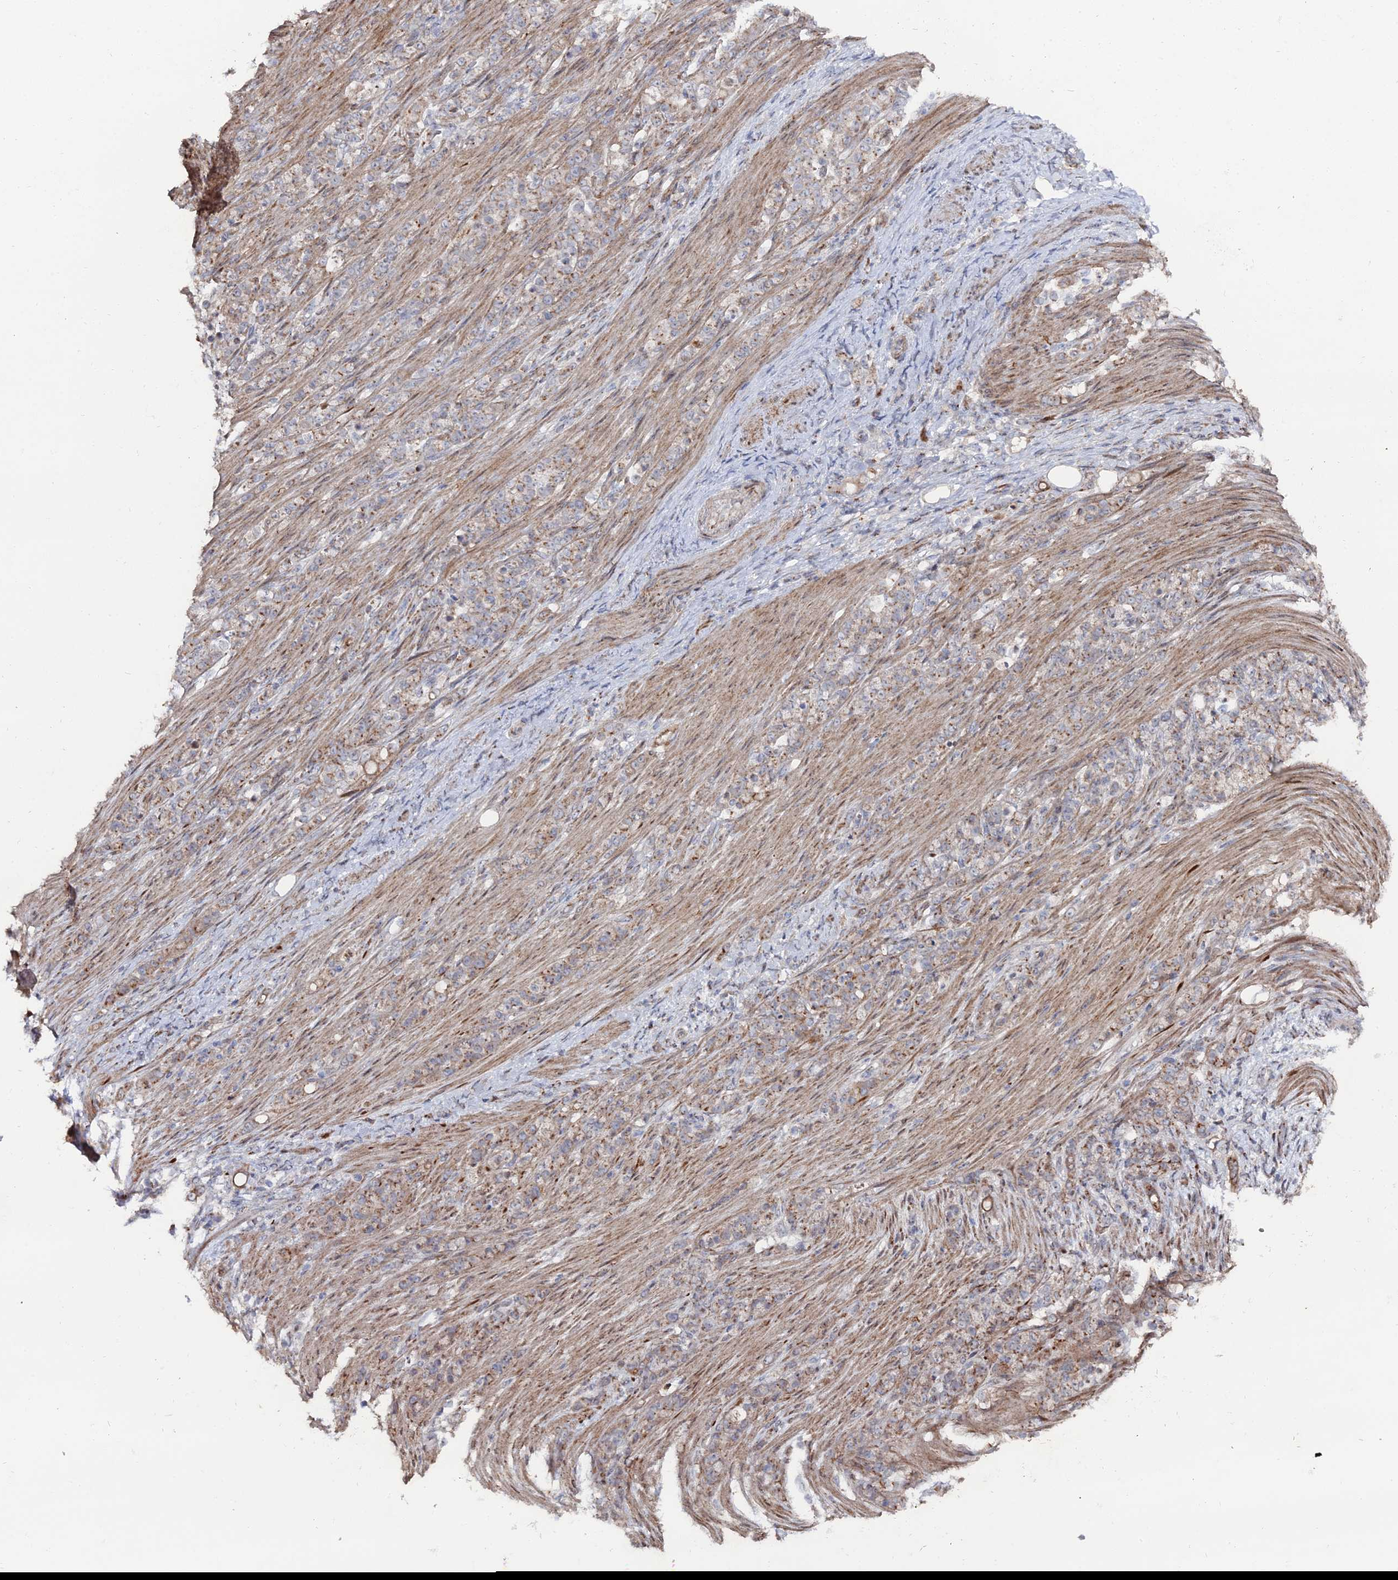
{"staining": {"intensity": "weak", "quantity": ">75%", "location": "cytoplasmic/membranous"}, "tissue": "stomach cancer", "cell_type": "Tumor cells", "image_type": "cancer", "snomed": [{"axis": "morphology", "description": "Adenocarcinoma, NOS"}, {"axis": "topography", "description": "Stomach"}], "caption": "Approximately >75% of tumor cells in stomach cancer display weak cytoplasmic/membranous protein positivity as visualized by brown immunohistochemical staining.", "gene": "SGMS1", "patient": {"sex": "female", "age": 79}}